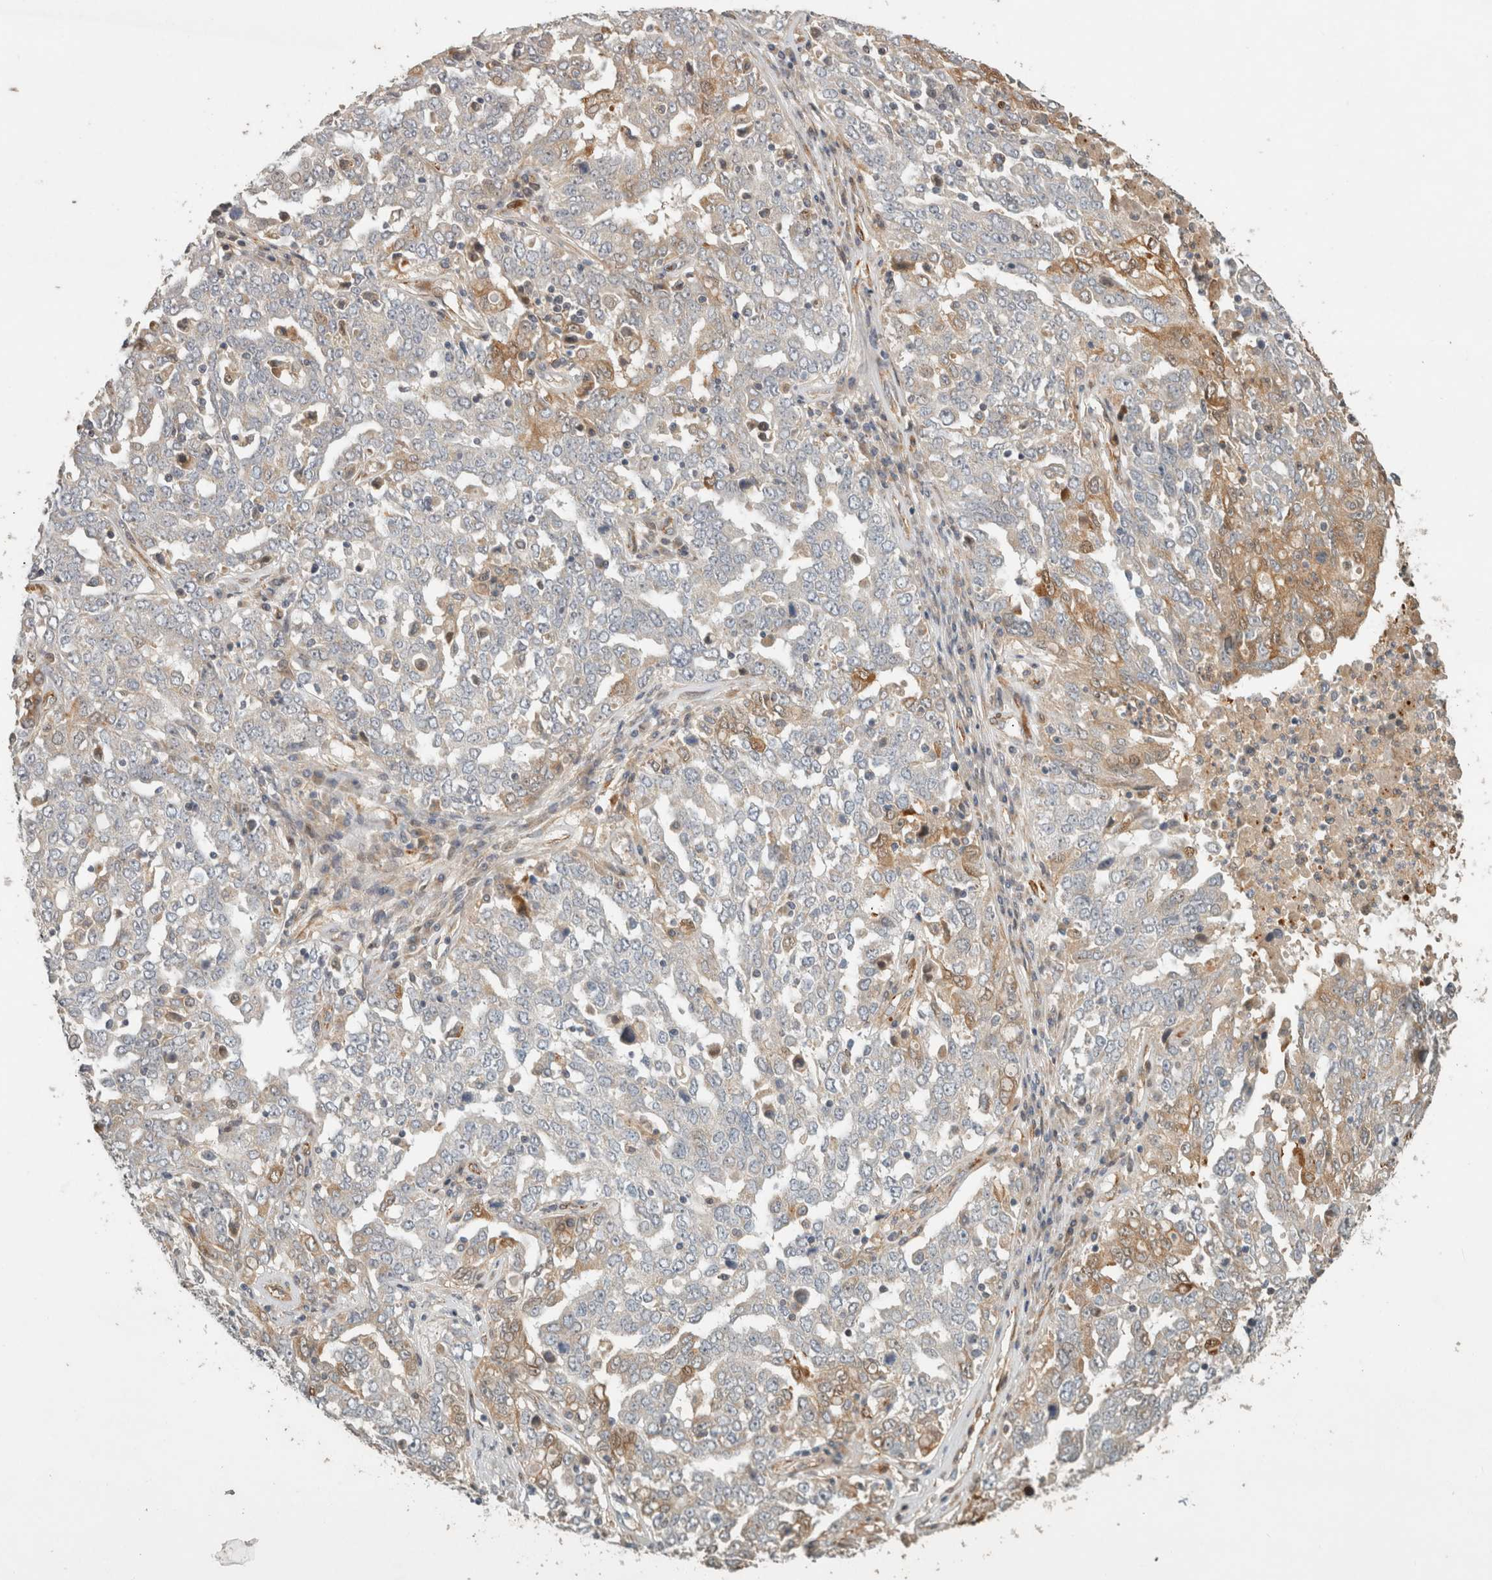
{"staining": {"intensity": "moderate", "quantity": "<25%", "location": "cytoplasmic/membranous"}, "tissue": "ovarian cancer", "cell_type": "Tumor cells", "image_type": "cancer", "snomed": [{"axis": "morphology", "description": "Carcinoma, endometroid"}, {"axis": "topography", "description": "Ovary"}], "caption": "Human ovarian cancer stained with a brown dye displays moderate cytoplasmic/membranous positive positivity in approximately <25% of tumor cells.", "gene": "SIPA1L2", "patient": {"sex": "female", "age": 62}}